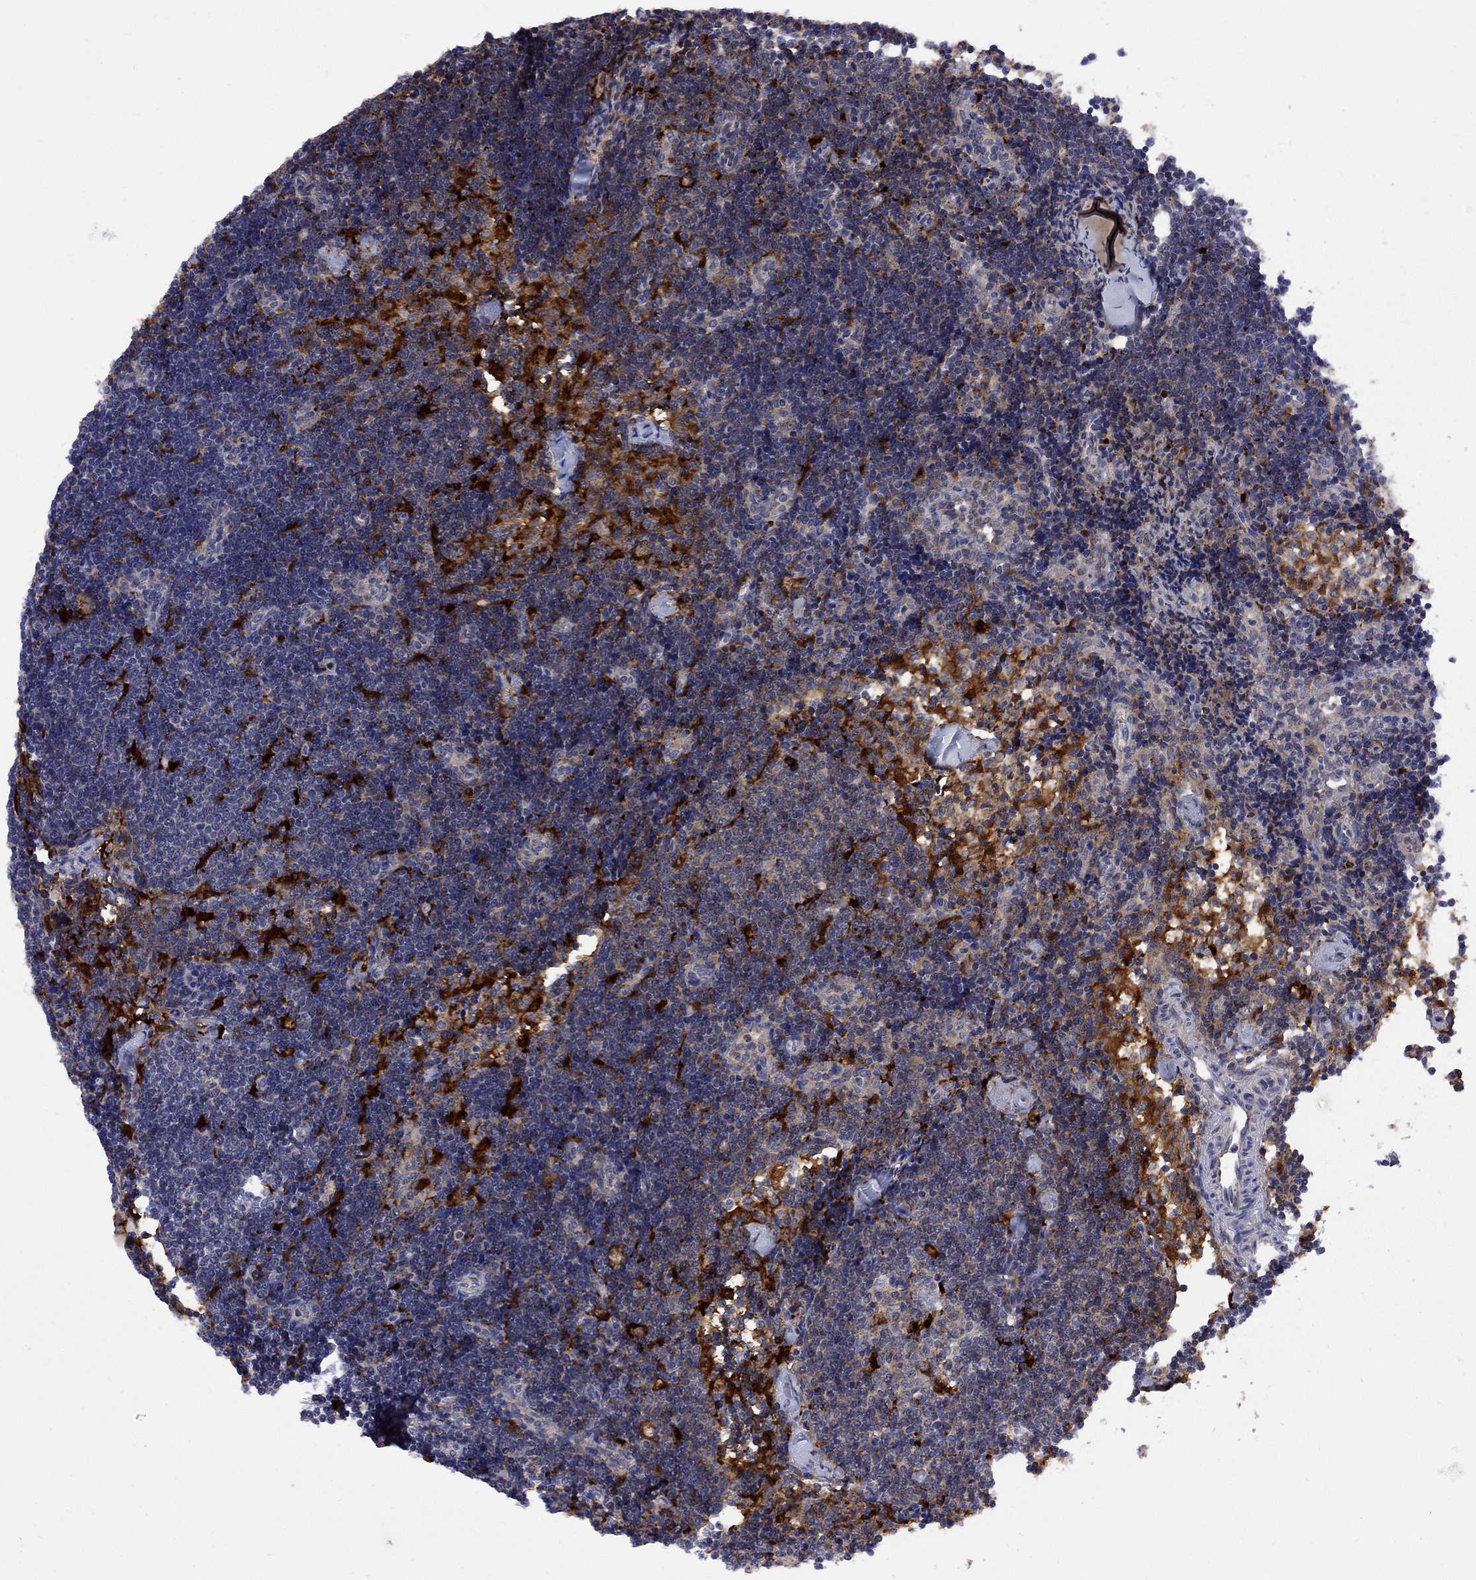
{"staining": {"intensity": "strong", "quantity": "<25%", "location": "cytoplasmic/membranous"}, "tissue": "lymph node", "cell_type": "Germinal center cells", "image_type": "normal", "snomed": [{"axis": "morphology", "description": "Normal tissue, NOS"}, {"axis": "topography", "description": "Lymph node"}], "caption": "Brown immunohistochemical staining in unremarkable lymph node reveals strong cytoplasmic/membranous positivity in approximately <25% of germinal center cells. The staining is performed using DAB brown chromogen to label protein expression. The nuclei are counter-stained blue using hematoxylin.", "gene": "MTHFR", "patient": {"sex": "female", "age": 42}}